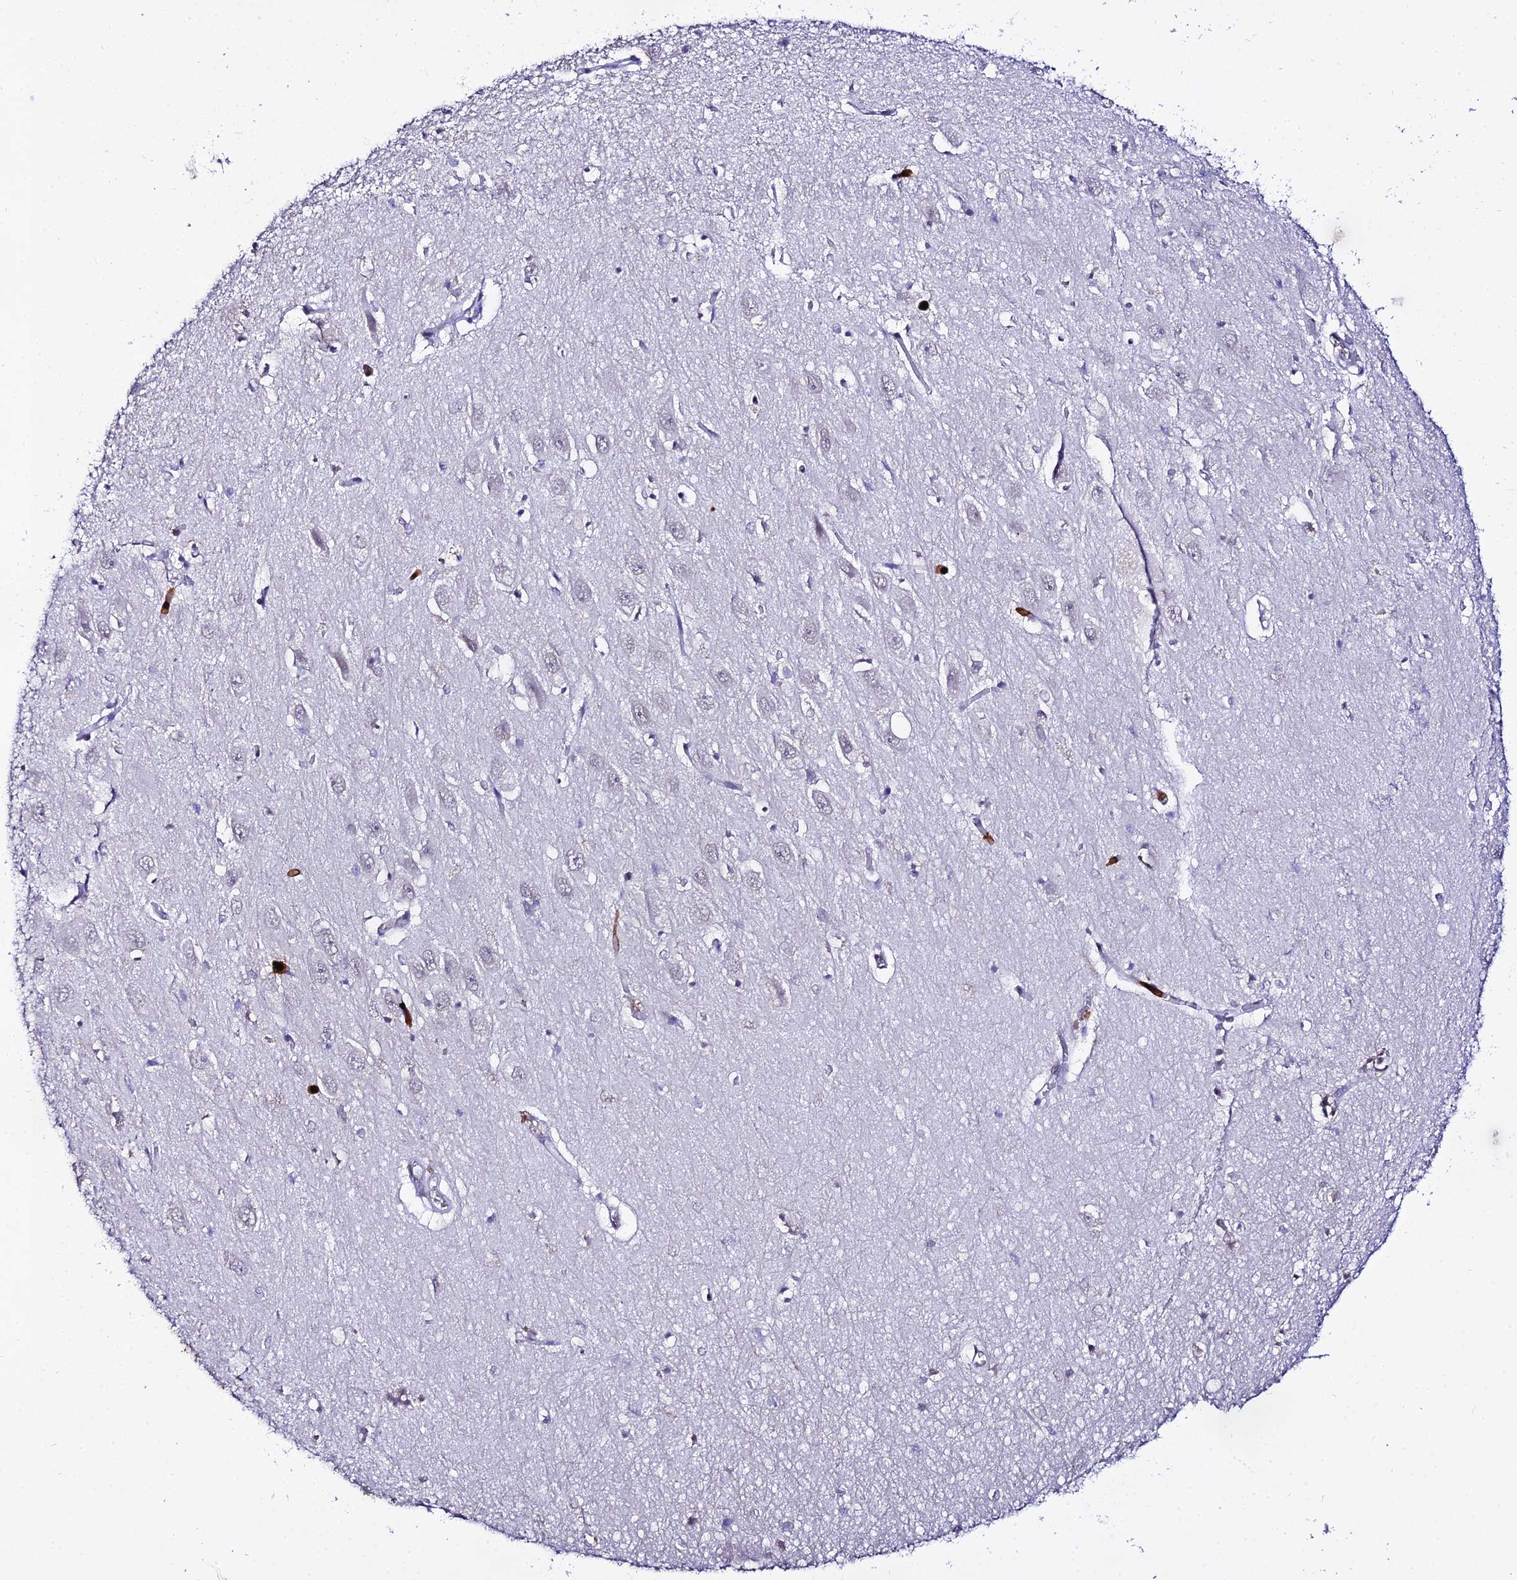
{"staining": {"intensity": "negative", "quantity": "none", "location": "none"}, "tissue": "hippocampus", "cell_type": "Glial cells", "image_type": "normal", "snomed": [{"axis": "morphology", "description": "Normal tissue, NOS"}, {"axis": "topography", "description": "Hippocampus"}], "caption": "Glial cells show no significant positivity in benign hippocampus. (DAB (3,3'-diaminobenzidine) immunohistochemistry (IHC) with hematoxylin counter stain).", "gene": "MCM10", "patient": {"sex": "female", "age": 64}}